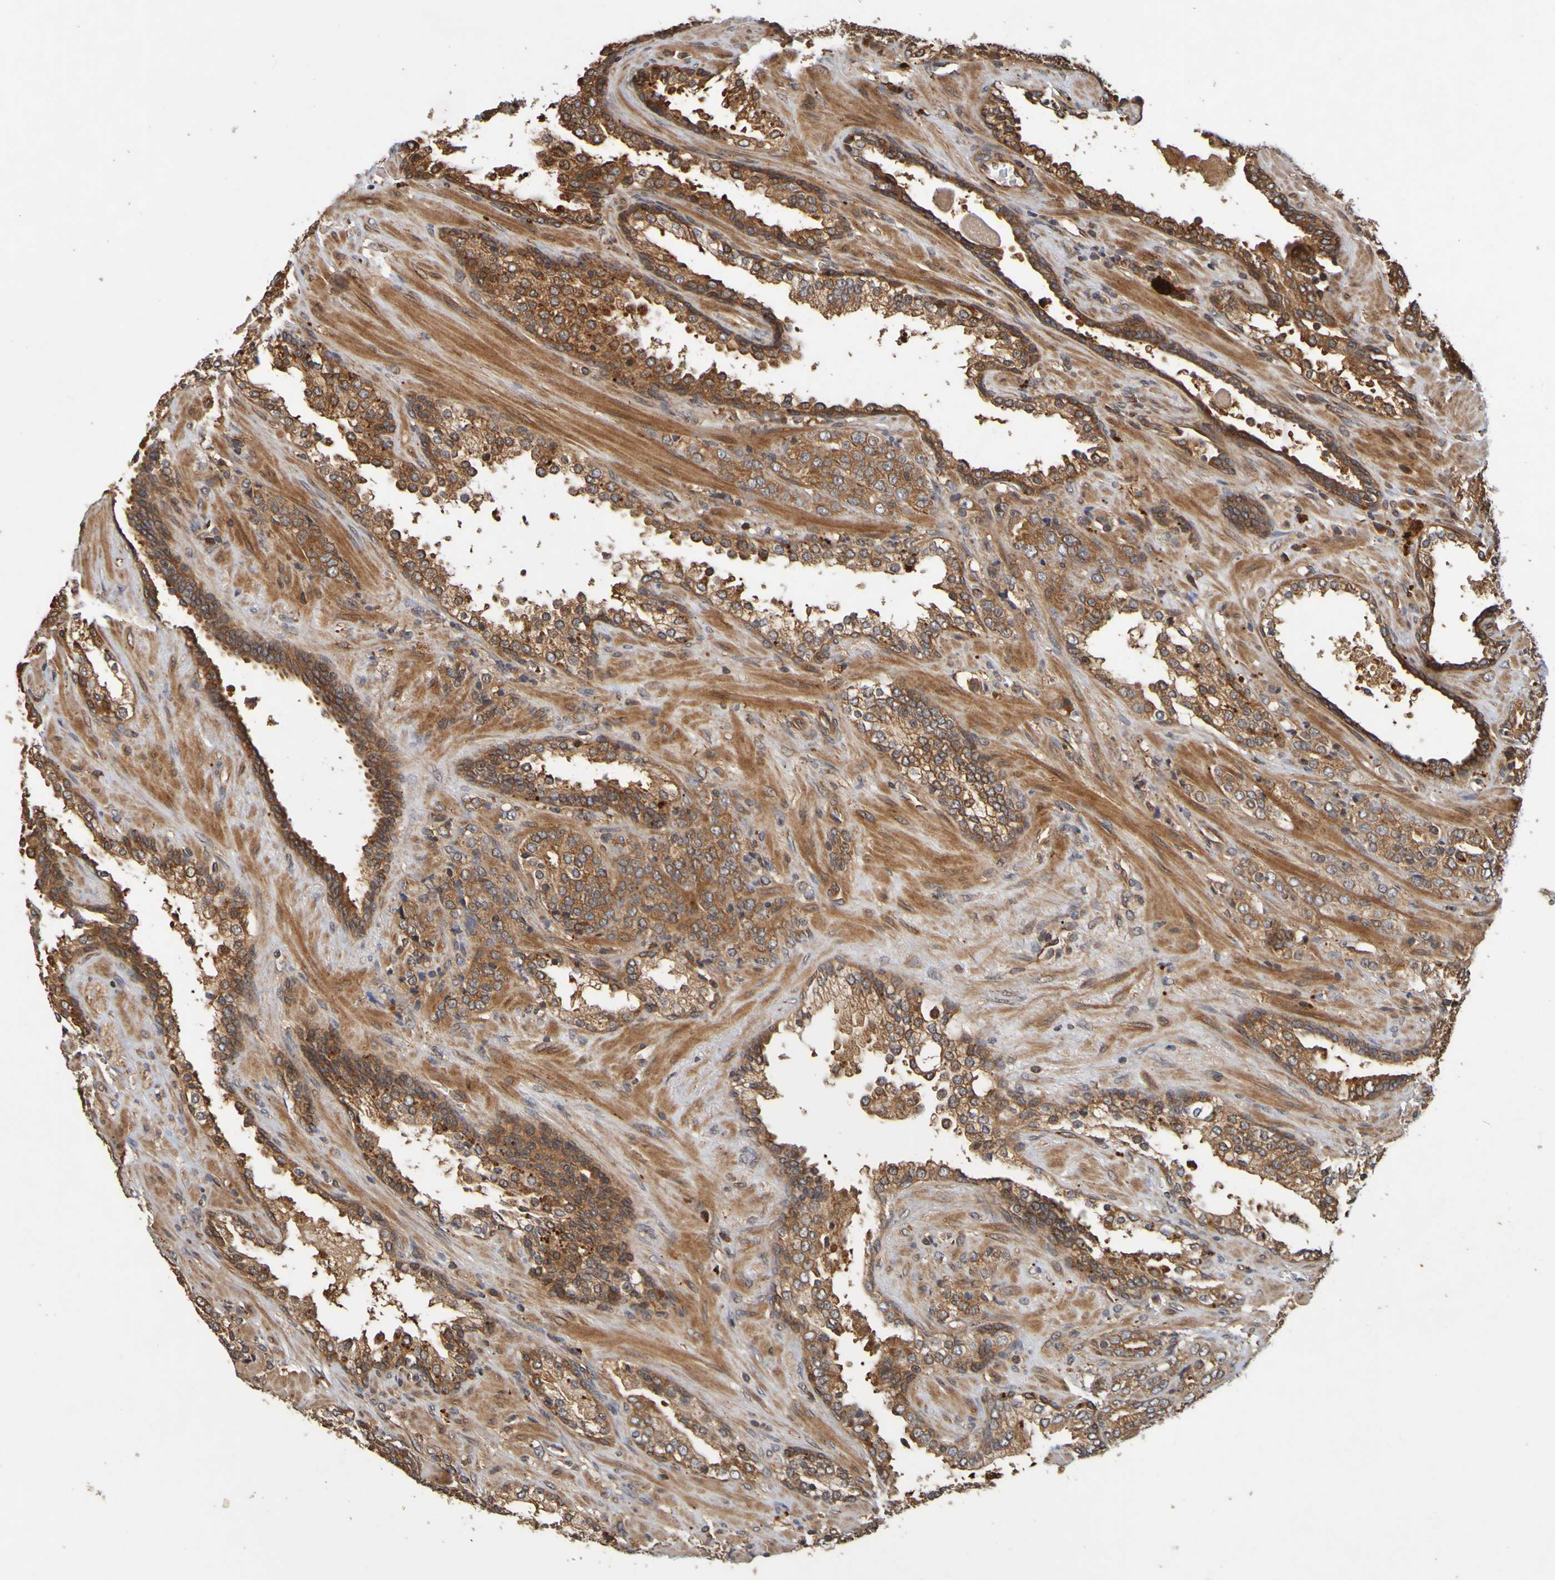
{"staining": {"intensity": "strong", "quantity": ">75%", "location": "cytoplasmic/membranous"}, "tissue": "prostate cancer", "cell_type": "Tumor cells", "image_type": "cancer", "snomed": [{"axis": "morphology", "description": "Adenocarcinoma, High grade"}, {"axis": "topography", "description": "Prostate"}], "caption": "Prostate high-grade adenocarcinoma stained for a protein demonstrates strong cytoplasmic/membranous positivity in tumor cells. Ihc stains the protein of interest in brown and the nuclei are stained blue.", "gene": "OCRL", "patient": {"sex": "male", "age": 71}}